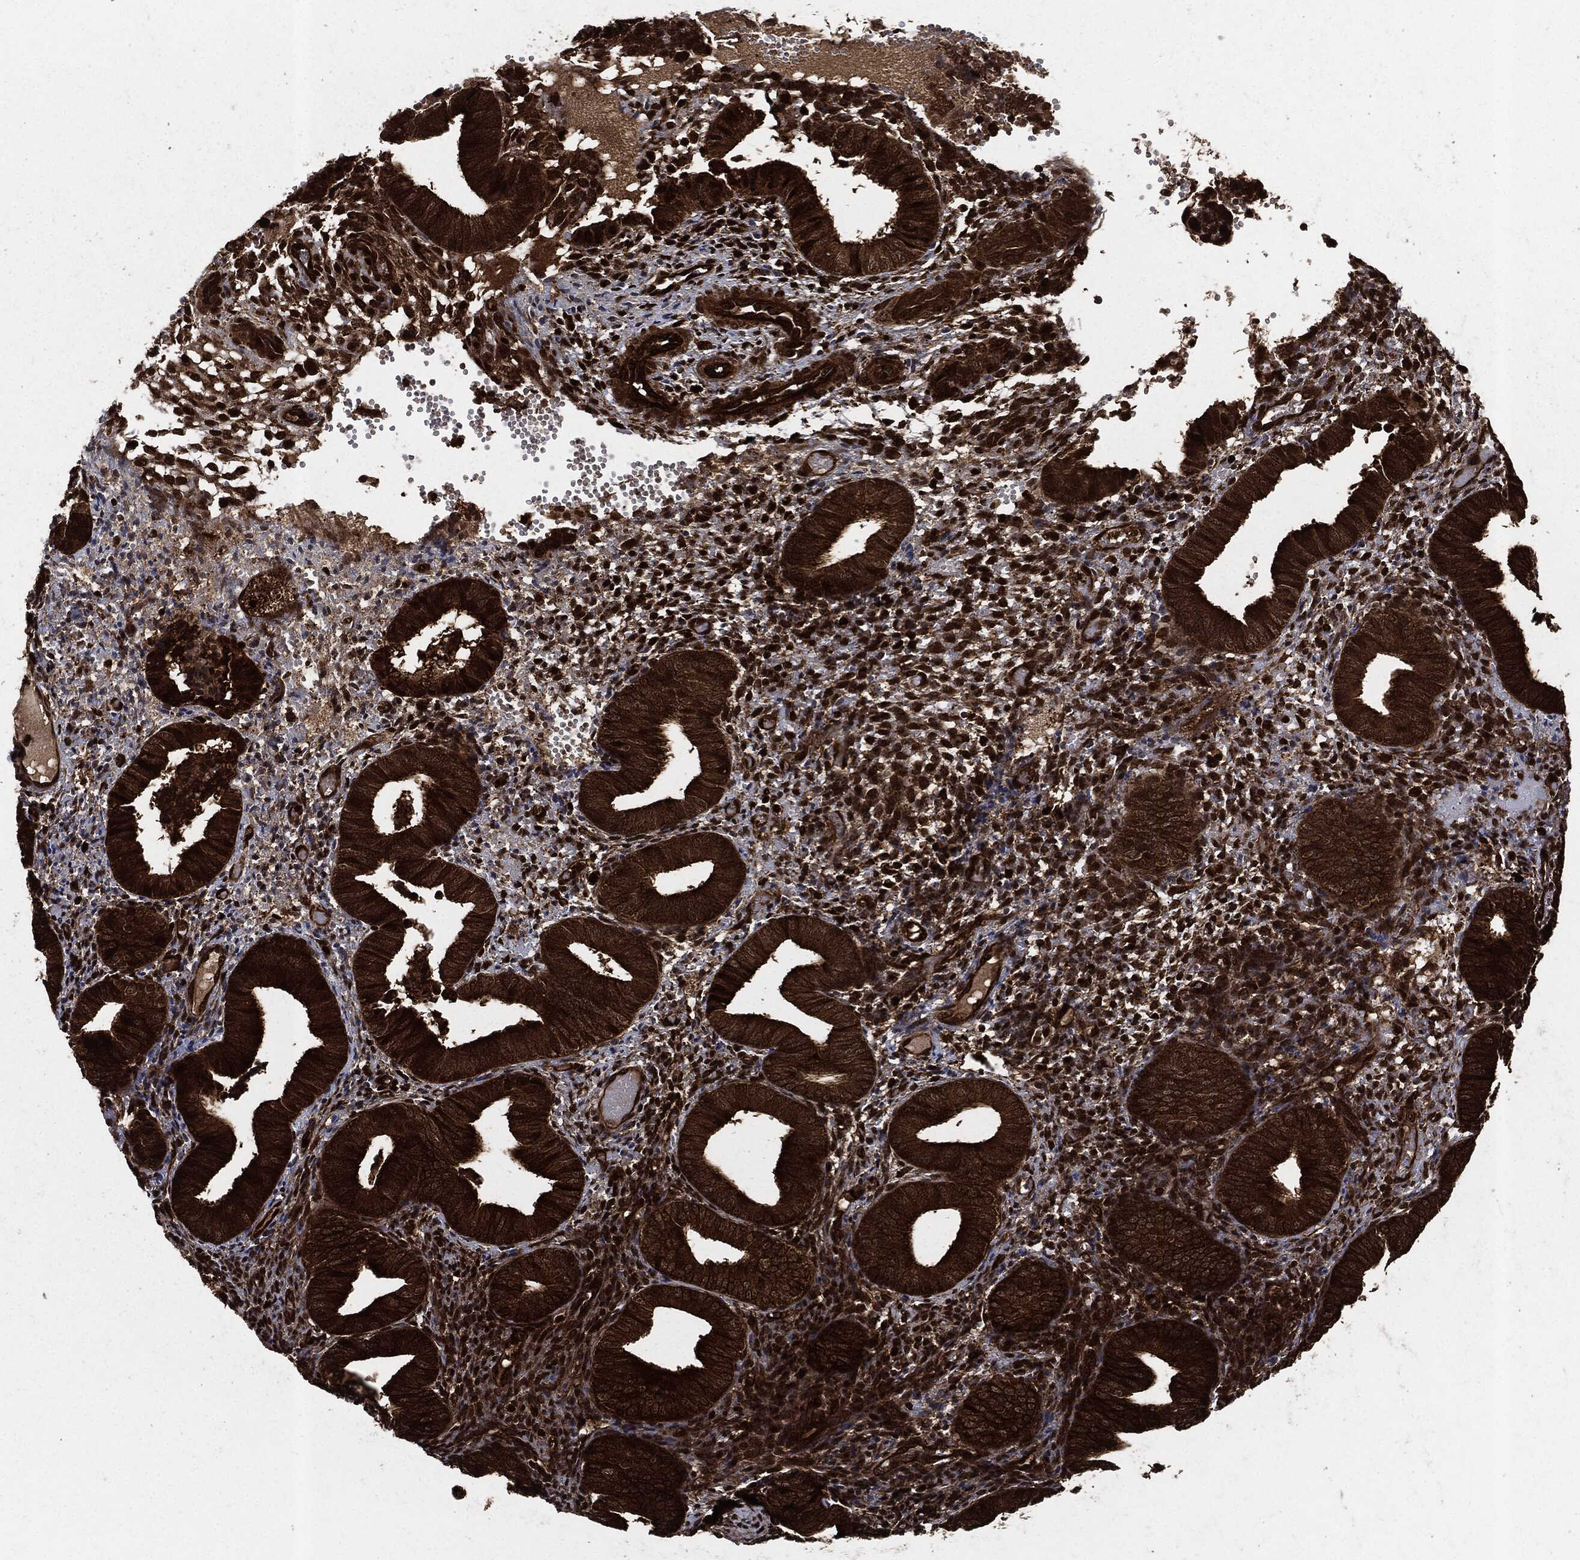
{"staining": {"intensity": "strong", "quantity": ">75%", "location": "cytoplasmic/membranous"}, "tissue": "endometrium", "cell_type": "Cells in endometrial stroma", "image_type": "normal", "snomed": [{"axis": "morphology", "description": "Normal tissue, NOS"}, {"axis": "topography", "description": "Endometrium"}], "caption": "Protein expression analysis of normal endometrium reveals strong cytoplasmic/membranous expression in approximately >75% of cells in endometrial stroma. (DAB = brown stain, brightfield microscopy at high magnification).", "gene": "YWHAB", "patient": {"sex": "female", "age": 42}}